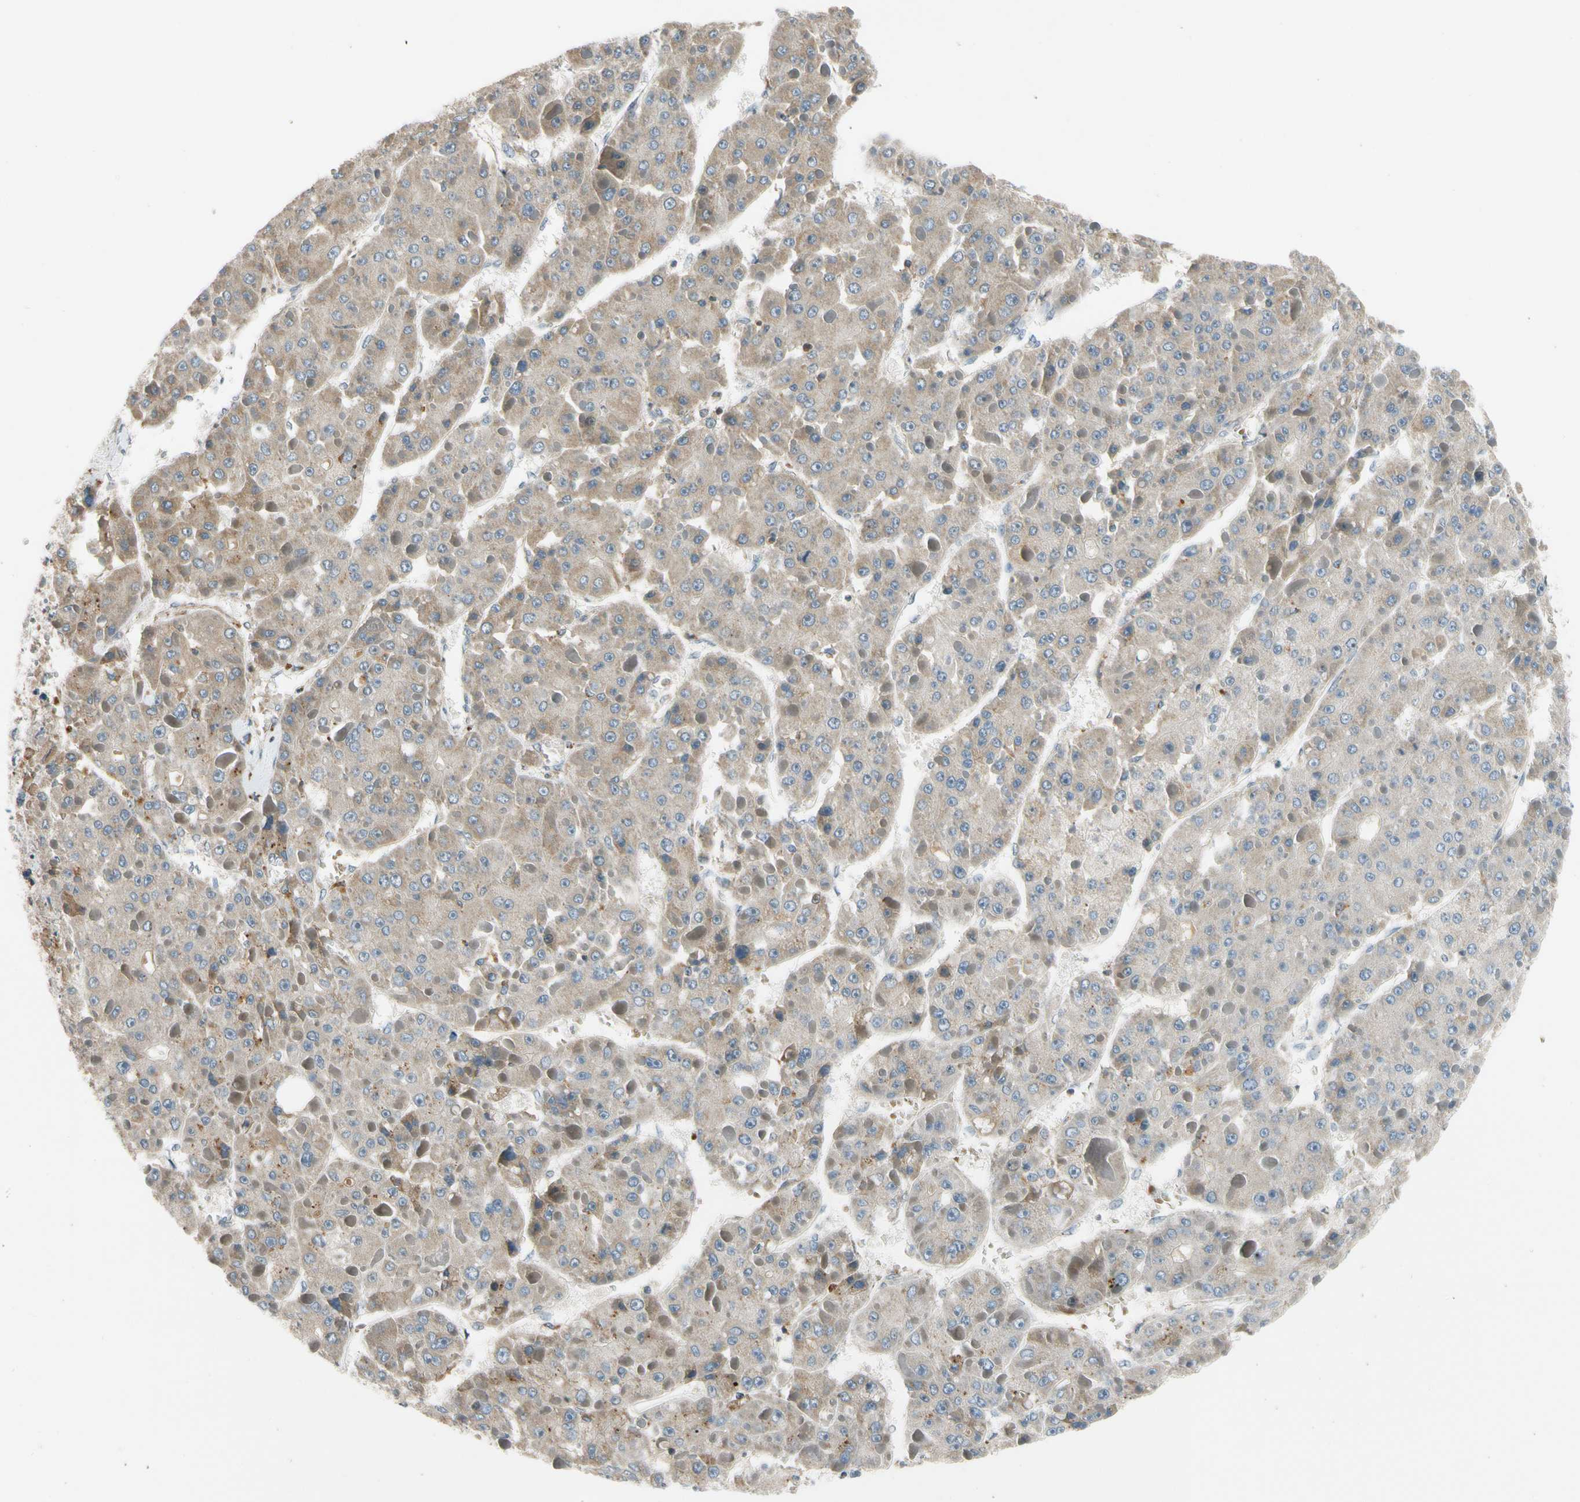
{"staining": {"intensity": "weak", "quantity": "25%-75%", "location": "cytoplasmic/membranous"}, "tissue": "liver cancer", "cell_type": "Tumor cells", "image_type": "cancer", "snomed": [{"axis": "morphology", "description": "Carcinoma, Hepatocellular, NOS"}, {"axis": "topography", "description": "Liver"}], "caption": "Liver hepatocellular carcinoma was stained to show a protein in brown. There is low levels of weak cytoplasmic/membranous staining in about 25%-75% of tumor cells.", "gene": "MST1R", "patient": {"sex": "female", "age": 73}}